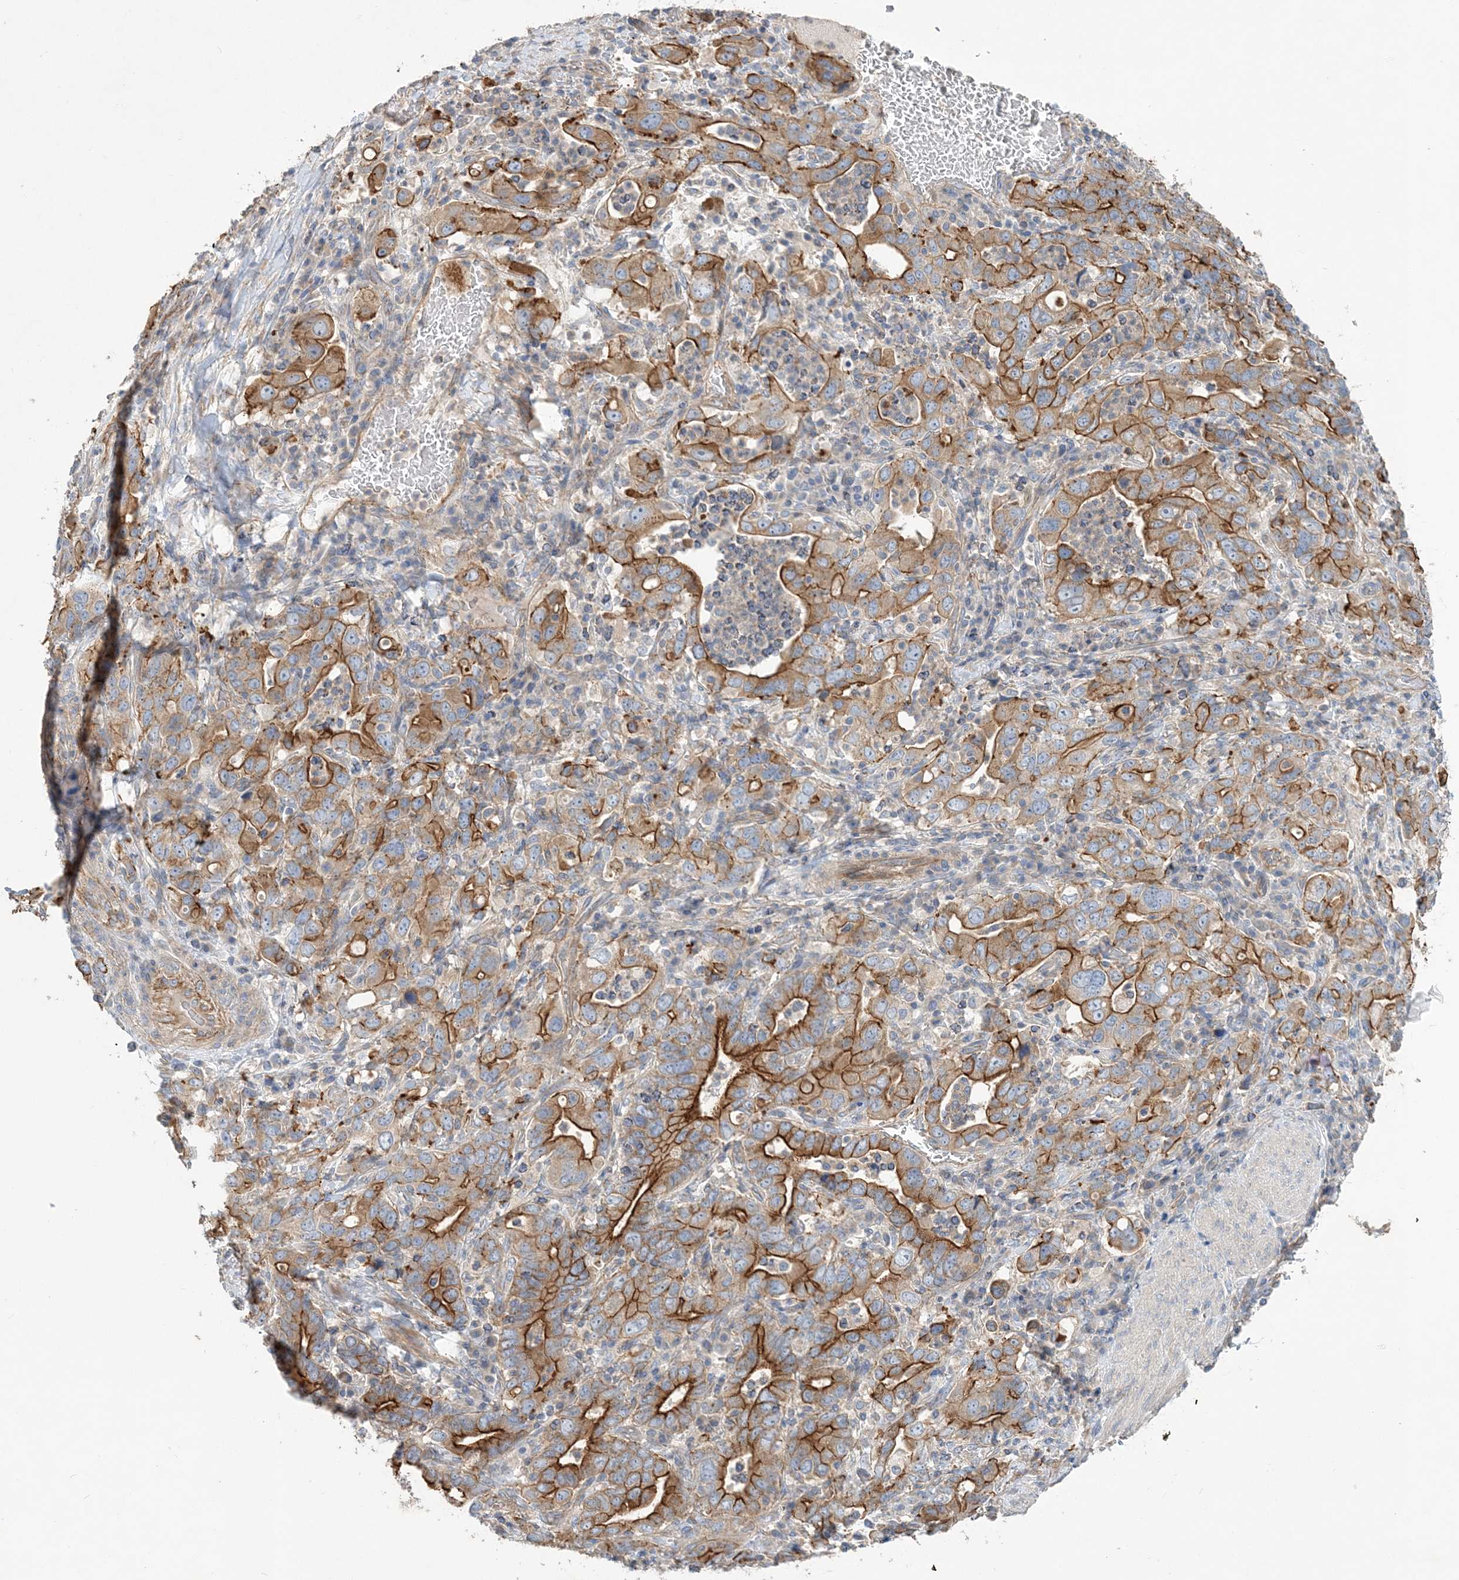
{"staining": {"intensity": "moderate", "quantity": ">75%", "location": "cytoplasmic/membranous"}, "tissue": "stomach cancer", "cell_type": "Tumor cells", "image_type": "cancer", "snomed": [{"axis": "morphology", "description": "Adenocarcinoma, NOS"}, {"axis": "topography", "description": "Stomach, upper"}], "caption": "The immunohistochemical stain shows moderate cytoplasmic/membranous expression in tumor cells of stomach cancer tissue.", "gene": "PIGC", "patient": {"sex": "male", "age": 62}}